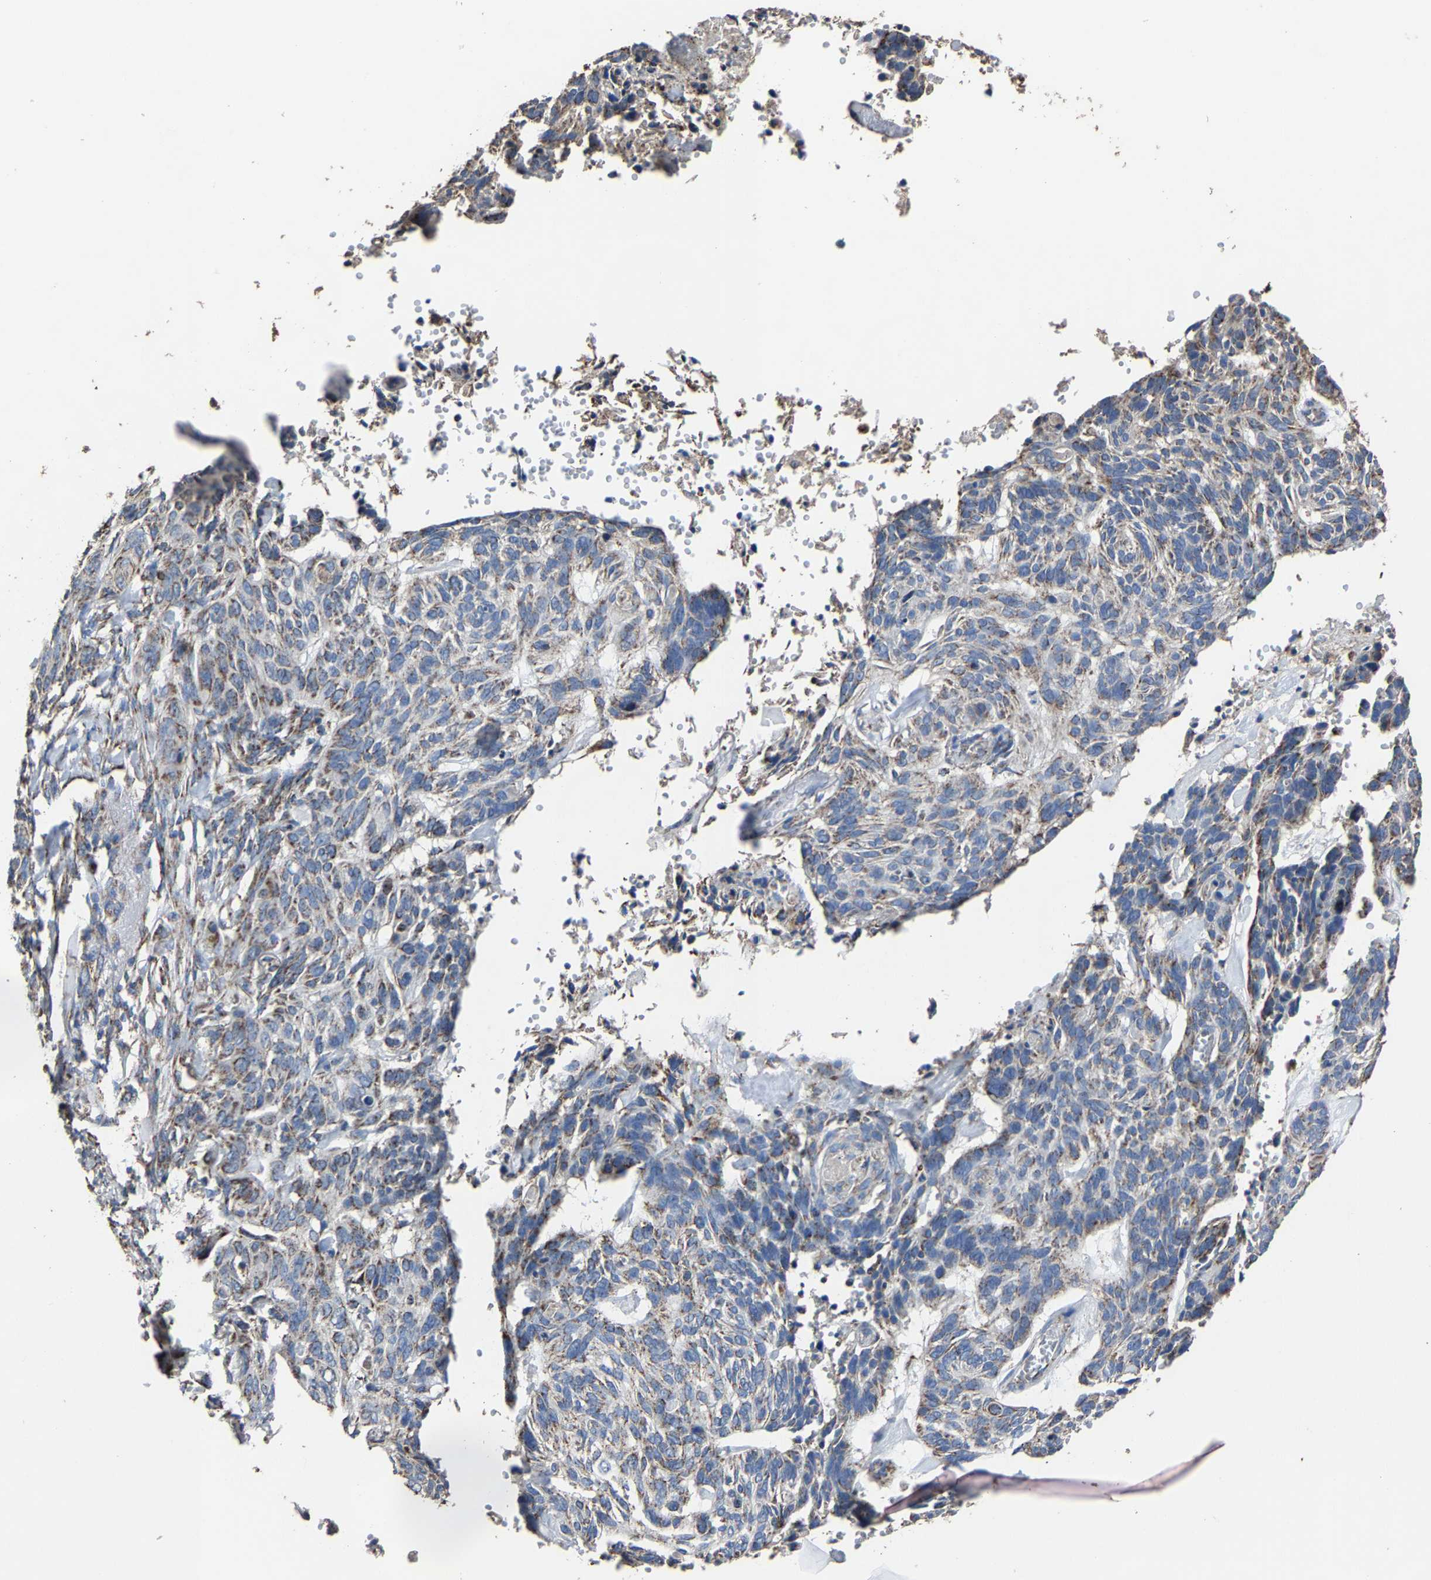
{"staining": {"intensity": "moderate", "quantity": "<25%", "location": "cytoplasmic/membranous"}, "tissue": "skin cancer", "cell_type": "Tumor cells", "image_type": "cancer", "snomed": [{"axis": "morphology", "description": "Basal cell carcinoma"}, {"axis": "topography", "description": "Skin"}], "caption": "Tumor cells reveal moderate cytoplasmic/membranous expression in approximately <25% of cells in skin cancer.", "gene": "NDUFV3", "patient": {"sex": "male", "age": 85}}